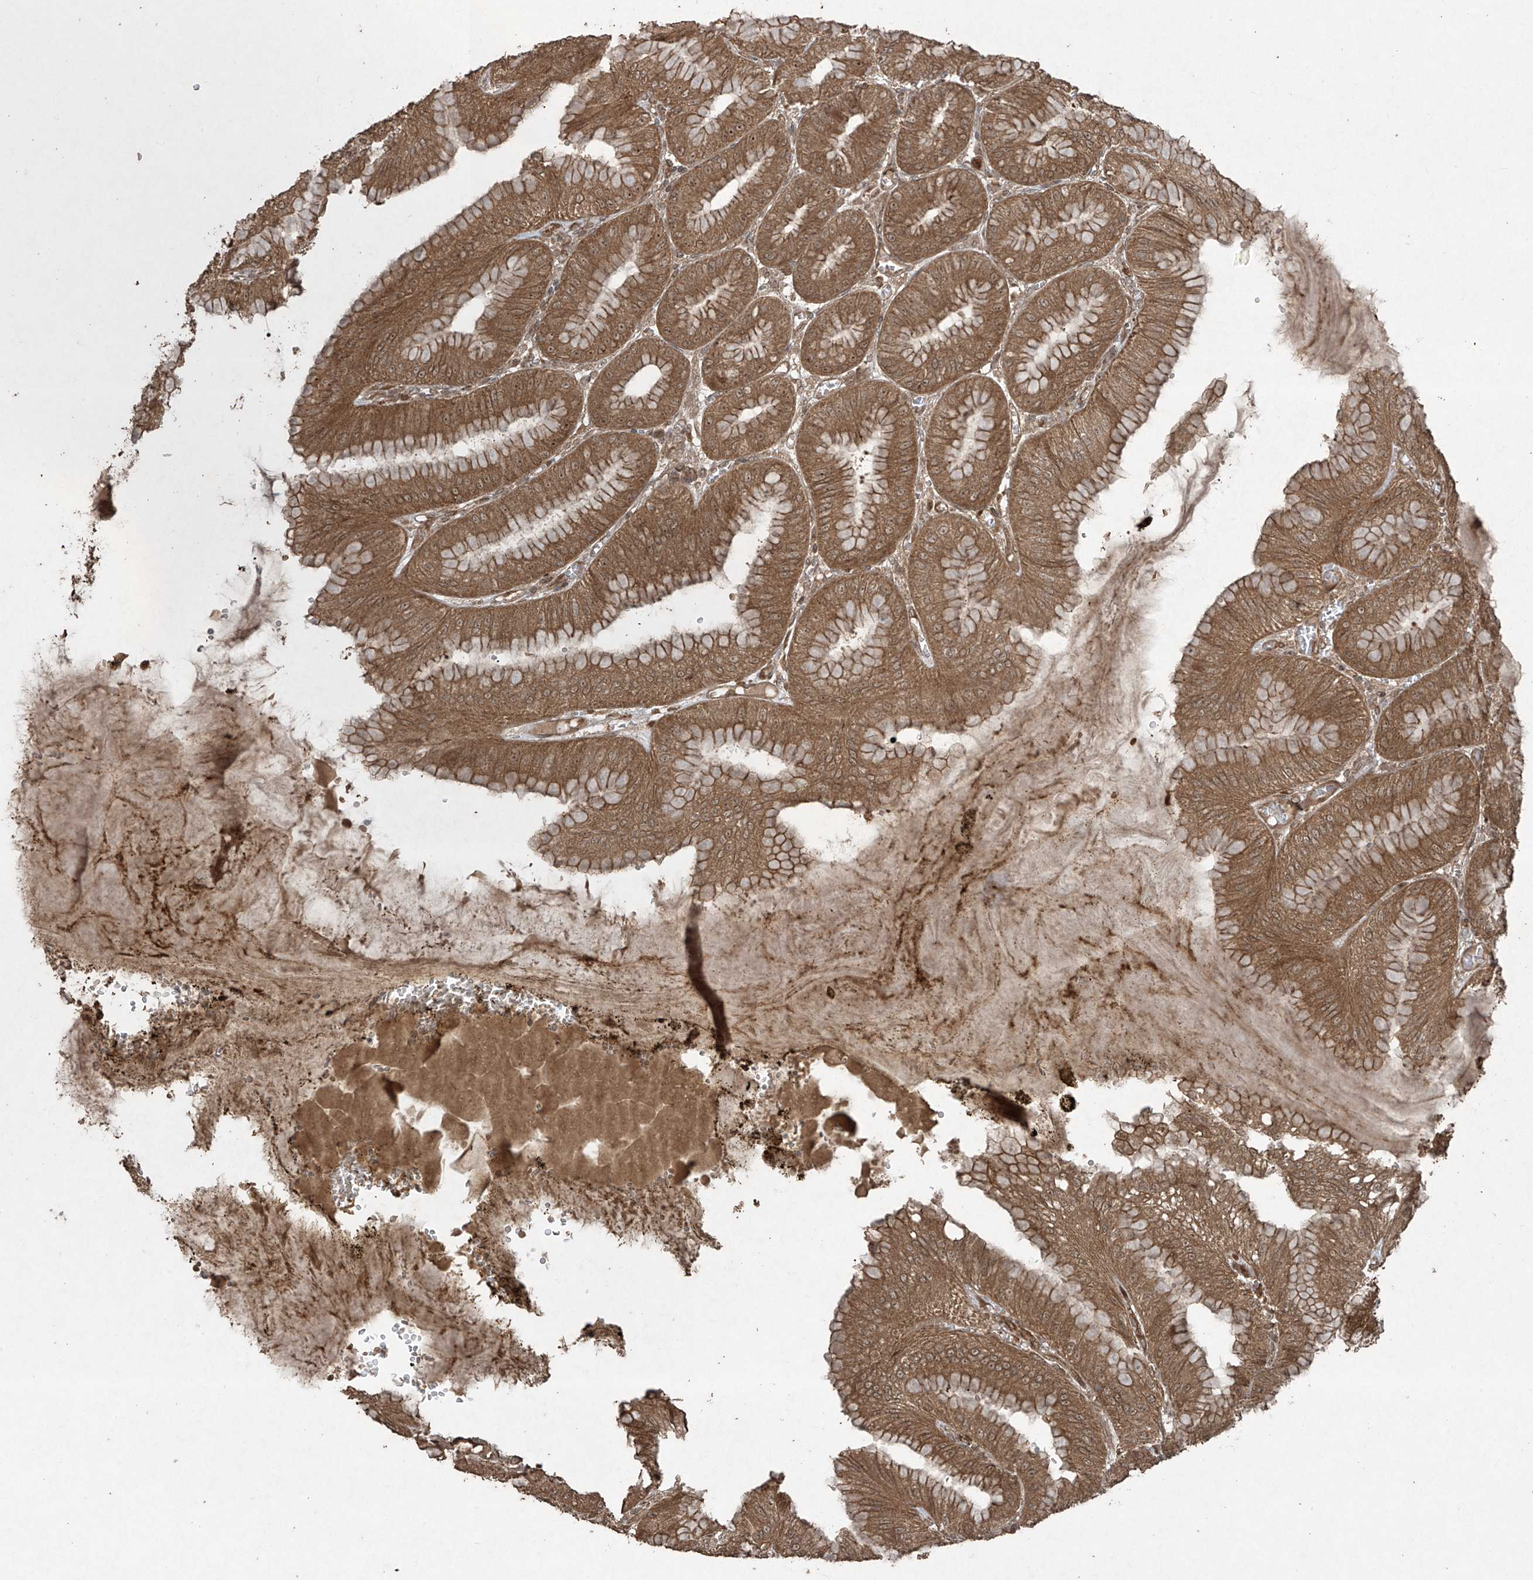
{"staining": {"intensity": "strong", "quantity": ">75%", "location": "cytoplasmic/membranous"}, "tissue": "stomach", "cell_type": "Glandular cells", "image_type": "normal", "snomed": [{"axis": "morphology", "description": "Normal tissue, NOS"}, {"axis": "topography", "description": "Stomach, lower"}], "caption": "Normal stomach shows strong cytoplasmic/membranous positivity in approximately >75% of glandular cells, visualized by immunohistochemistry.", "gene": "PGPEP1", "patient": {"sex": "male", "age": 71}}